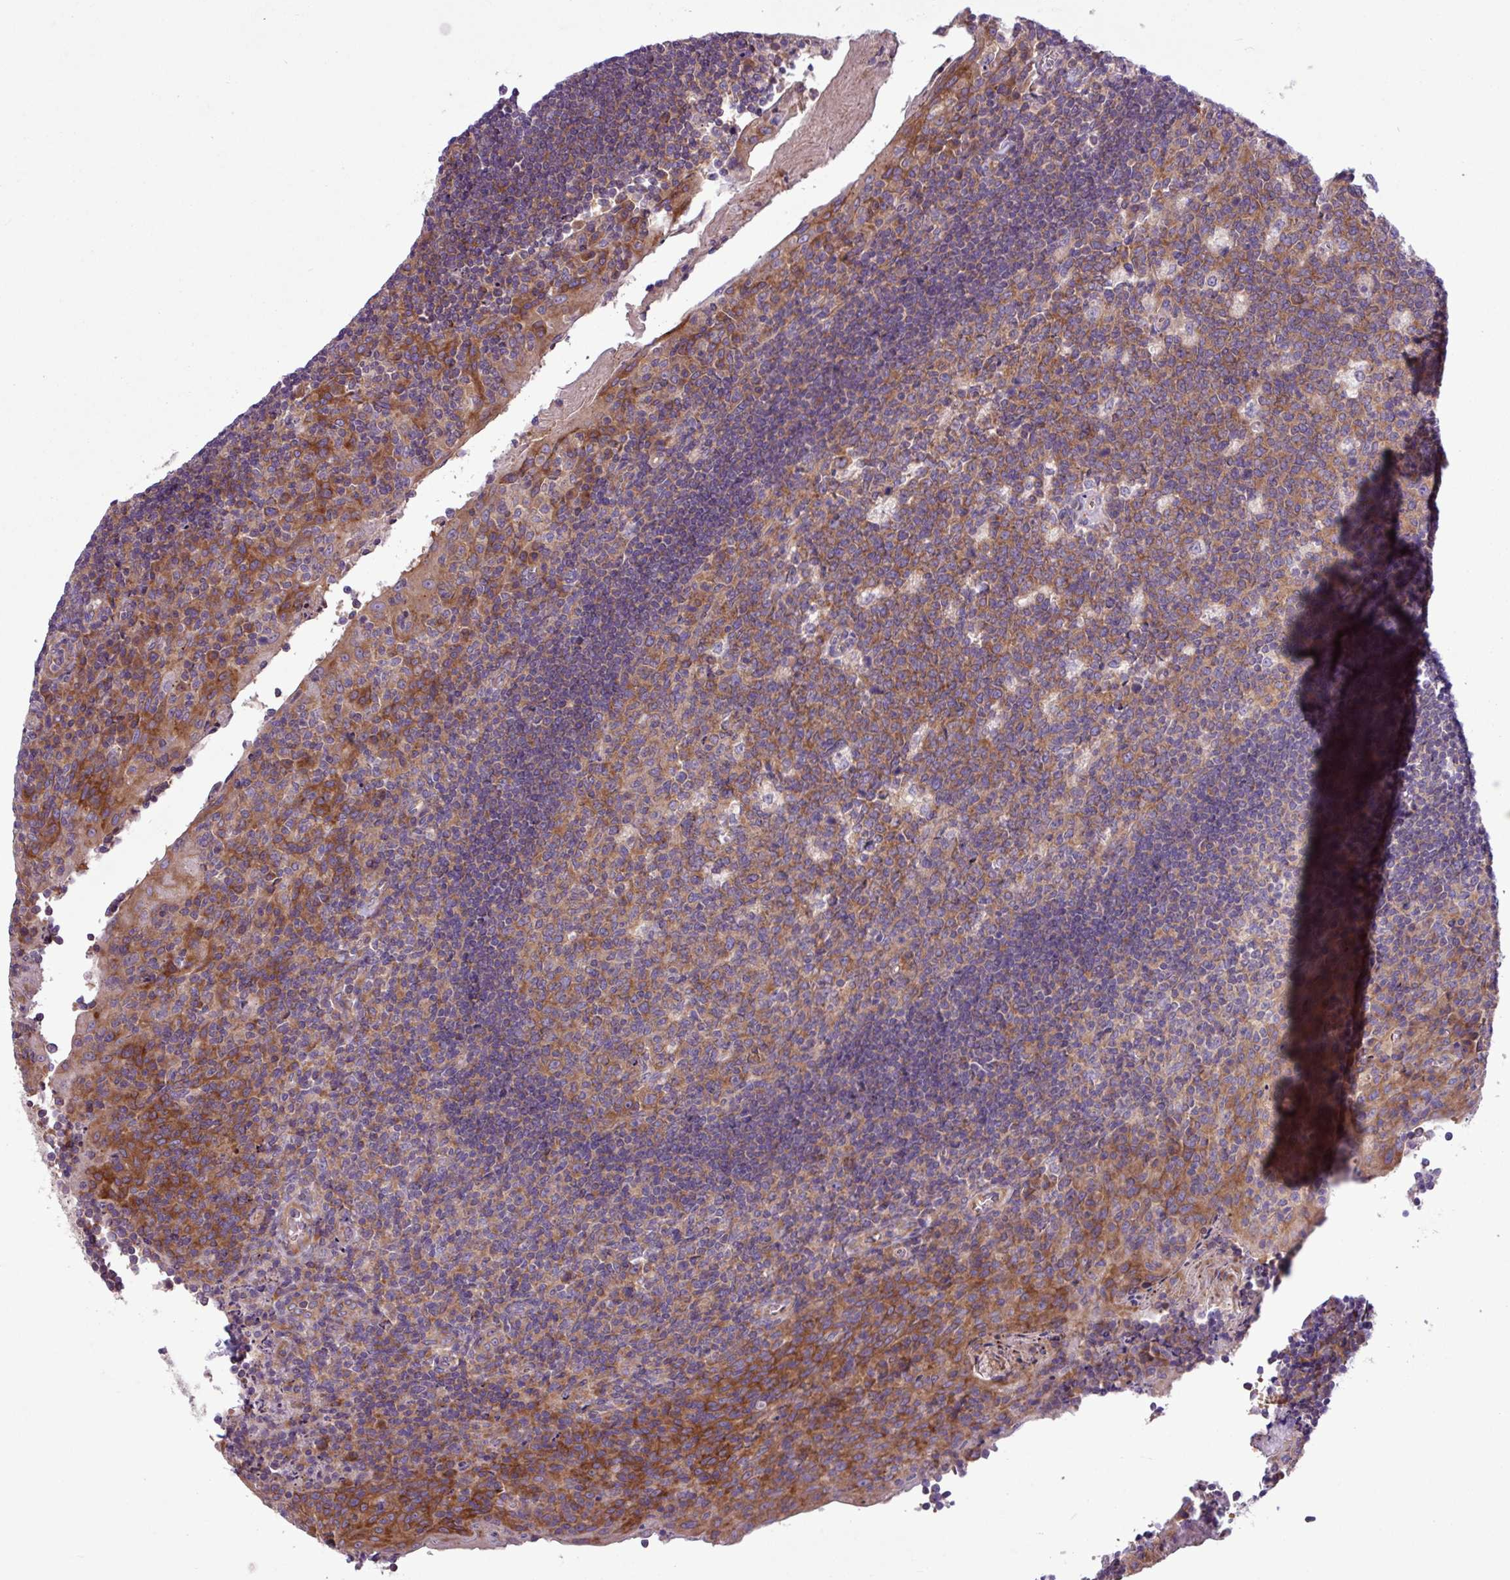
{"staining": {"intensity": "moderate", "quantity": ">75%", "location": "cytoplasmic/membranous"}, "tissue": "tonsil", "cell_type": "Germinal center cells", "image_type": "normal", "snomed": [{"axis": "morphology", "description": "Normal tissue, NOS"}, {"axis": "topography", "description": "Tonsil"}], "caption": "IHC of normal human tonsil shows medium levels of moderate cytoplasmic/membranous staining in approximately >75% of germinal center cells.", "gene": "MROH2A", "patient": {"sex": "male", "age": 17}}